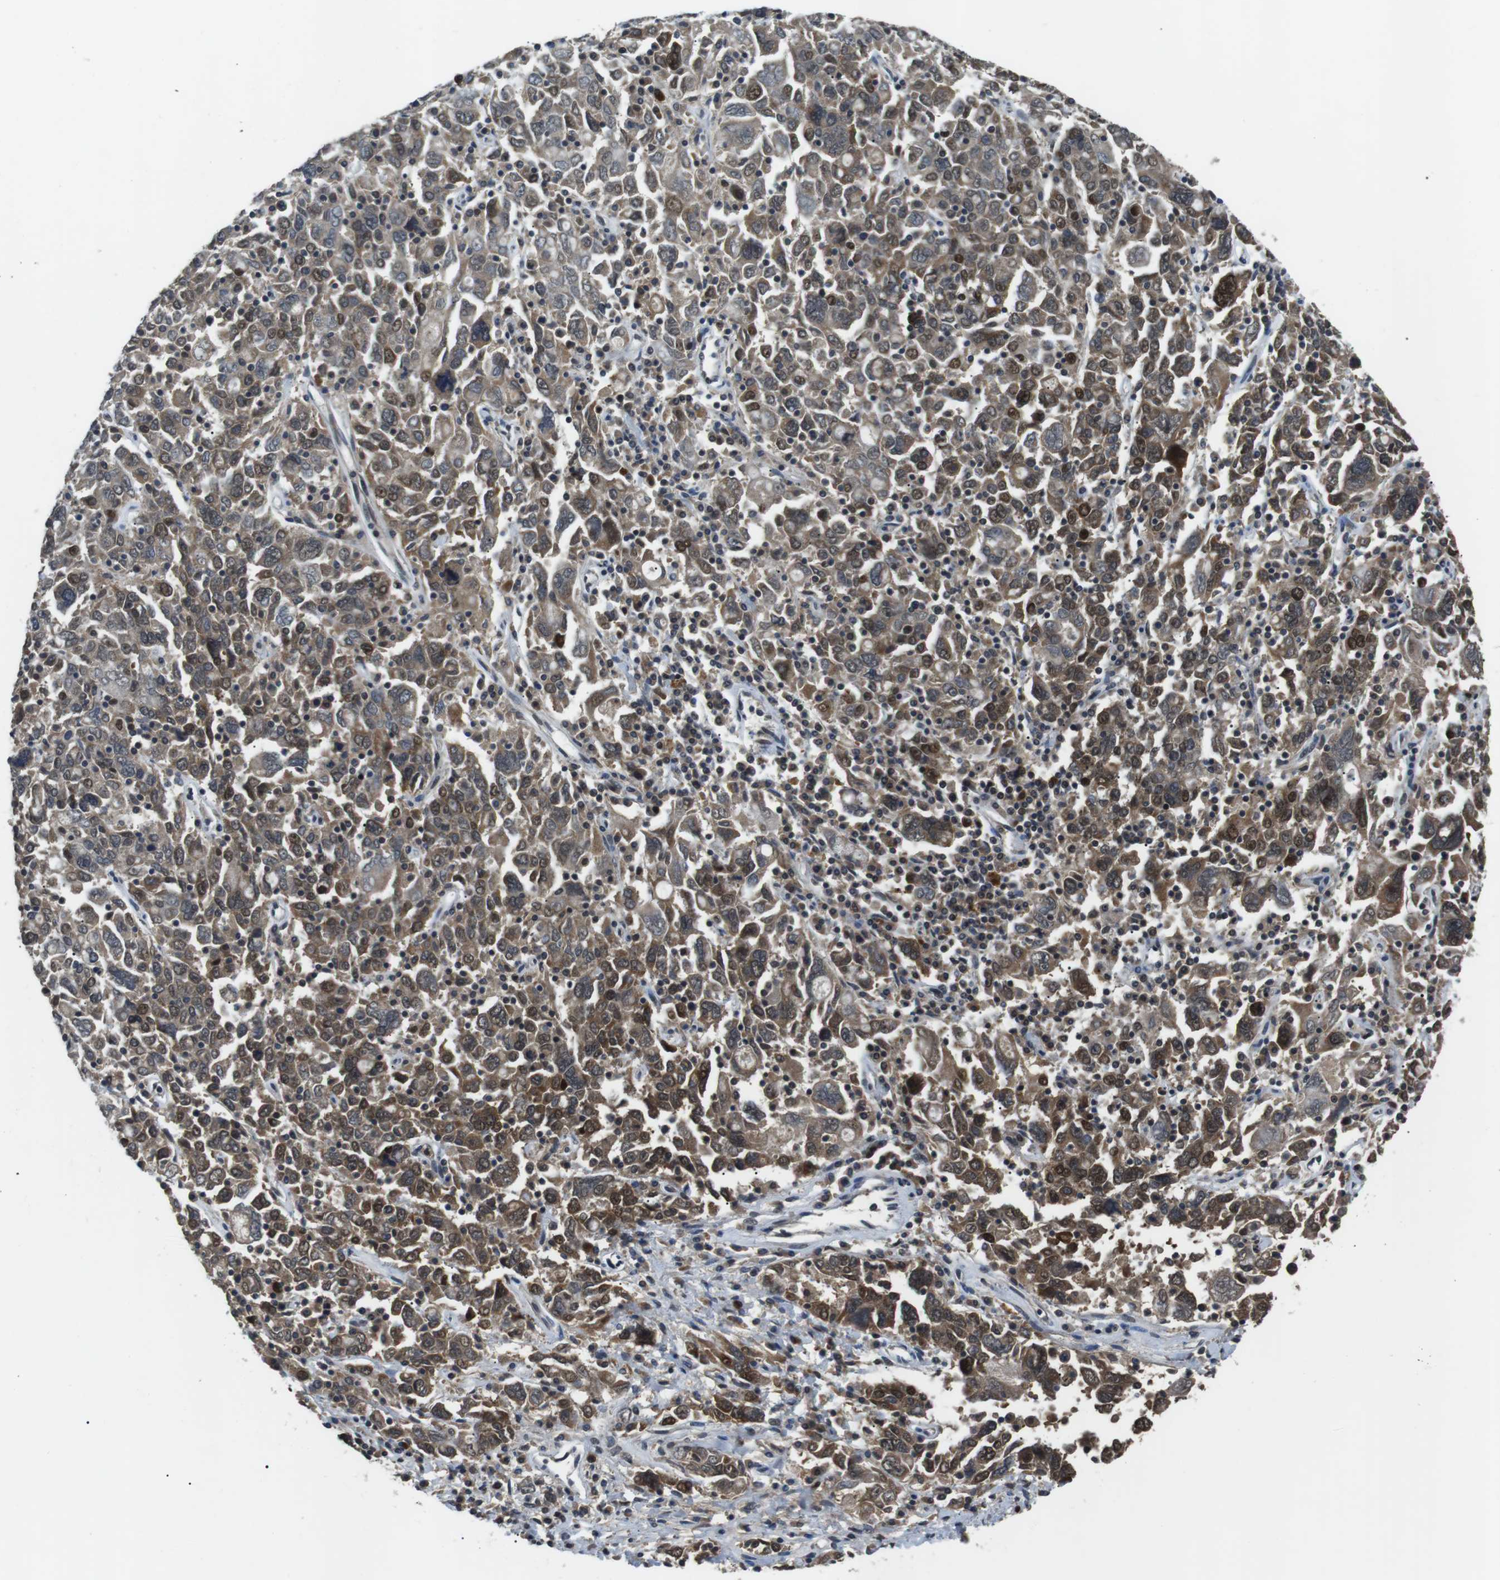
{"staining": {"intensity": "moderate", "quantity": ">75%", "location": "cytoplasmic/membranous,nuclear"}, "tissue": "ovarian cancer", "cell_type": "Tumor cells", "image_type": "cancer", "snomed": [{"axis": "morphology", "description": "Carcinoma, endometroid"}, {"axis": "topography", "description": "Ovary"}], "caption": "This image shows IHC staining of ovarian cancer, with medium moderate cytoplasmic/membranous and nuclear expression in approximately >75% of tumor cells.", "gene": "ORAI3", "patient": {"sex": "female", "age": 62}}